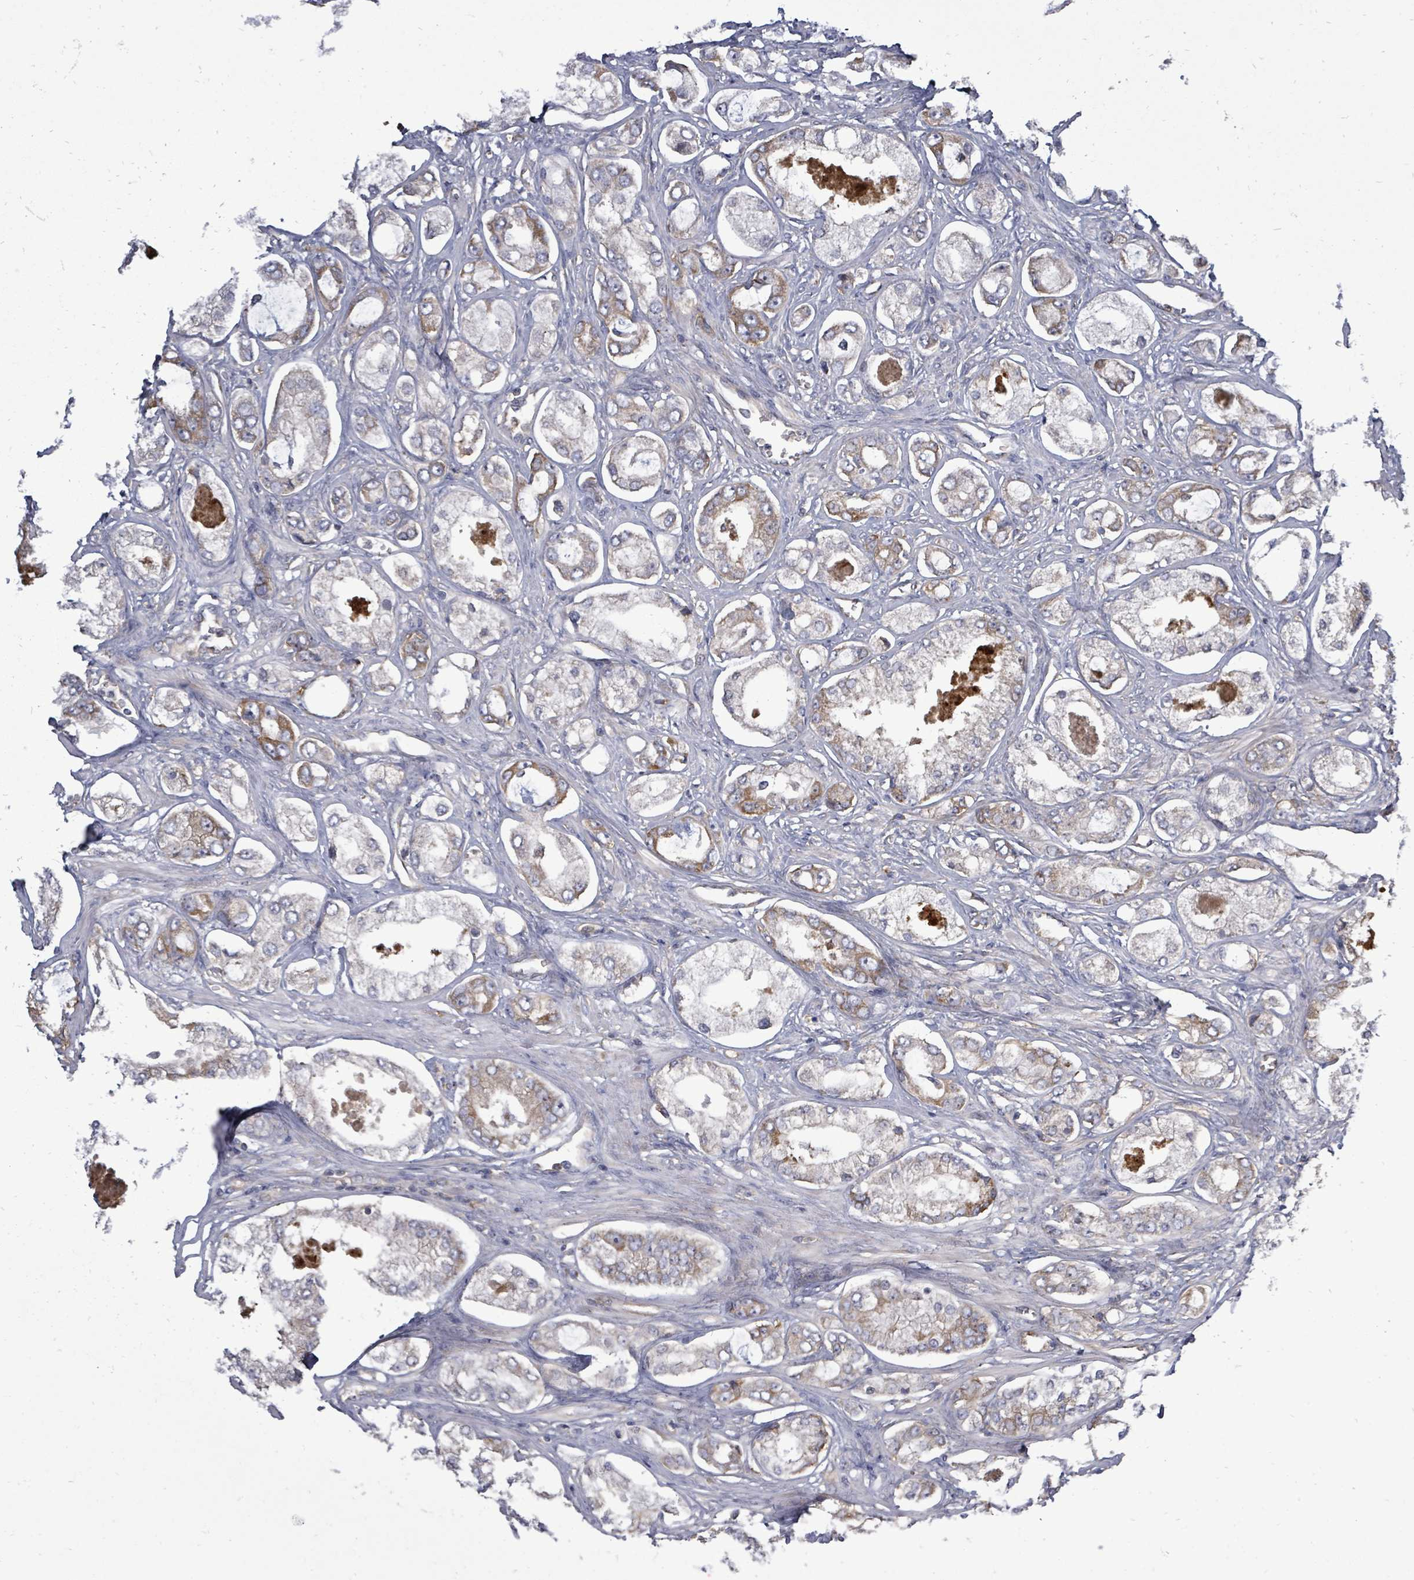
{"staining": {"intensity": "moderate", "quantity": "25%-75%", "location": "cytoplasmic/membranous"}, "tissue": "prostate cancer", "cell_type": "Tumor cells", "image_type": "cancer", "snomed": [{"axis": "morphology", "description": "Adenocarcinoma, Low grade"}, {"axis": "topography", "description": "Prostate"}], "caption": "Protein expression analysis of prostate cancer (adenocarcinoma (low-grade)) demonstrates moderate cytoplasmic/membranous positivity in about 25%-75% of tumor cells.", "gene": "EIF3C", "patient": {"sex": "male", "age": 68}}